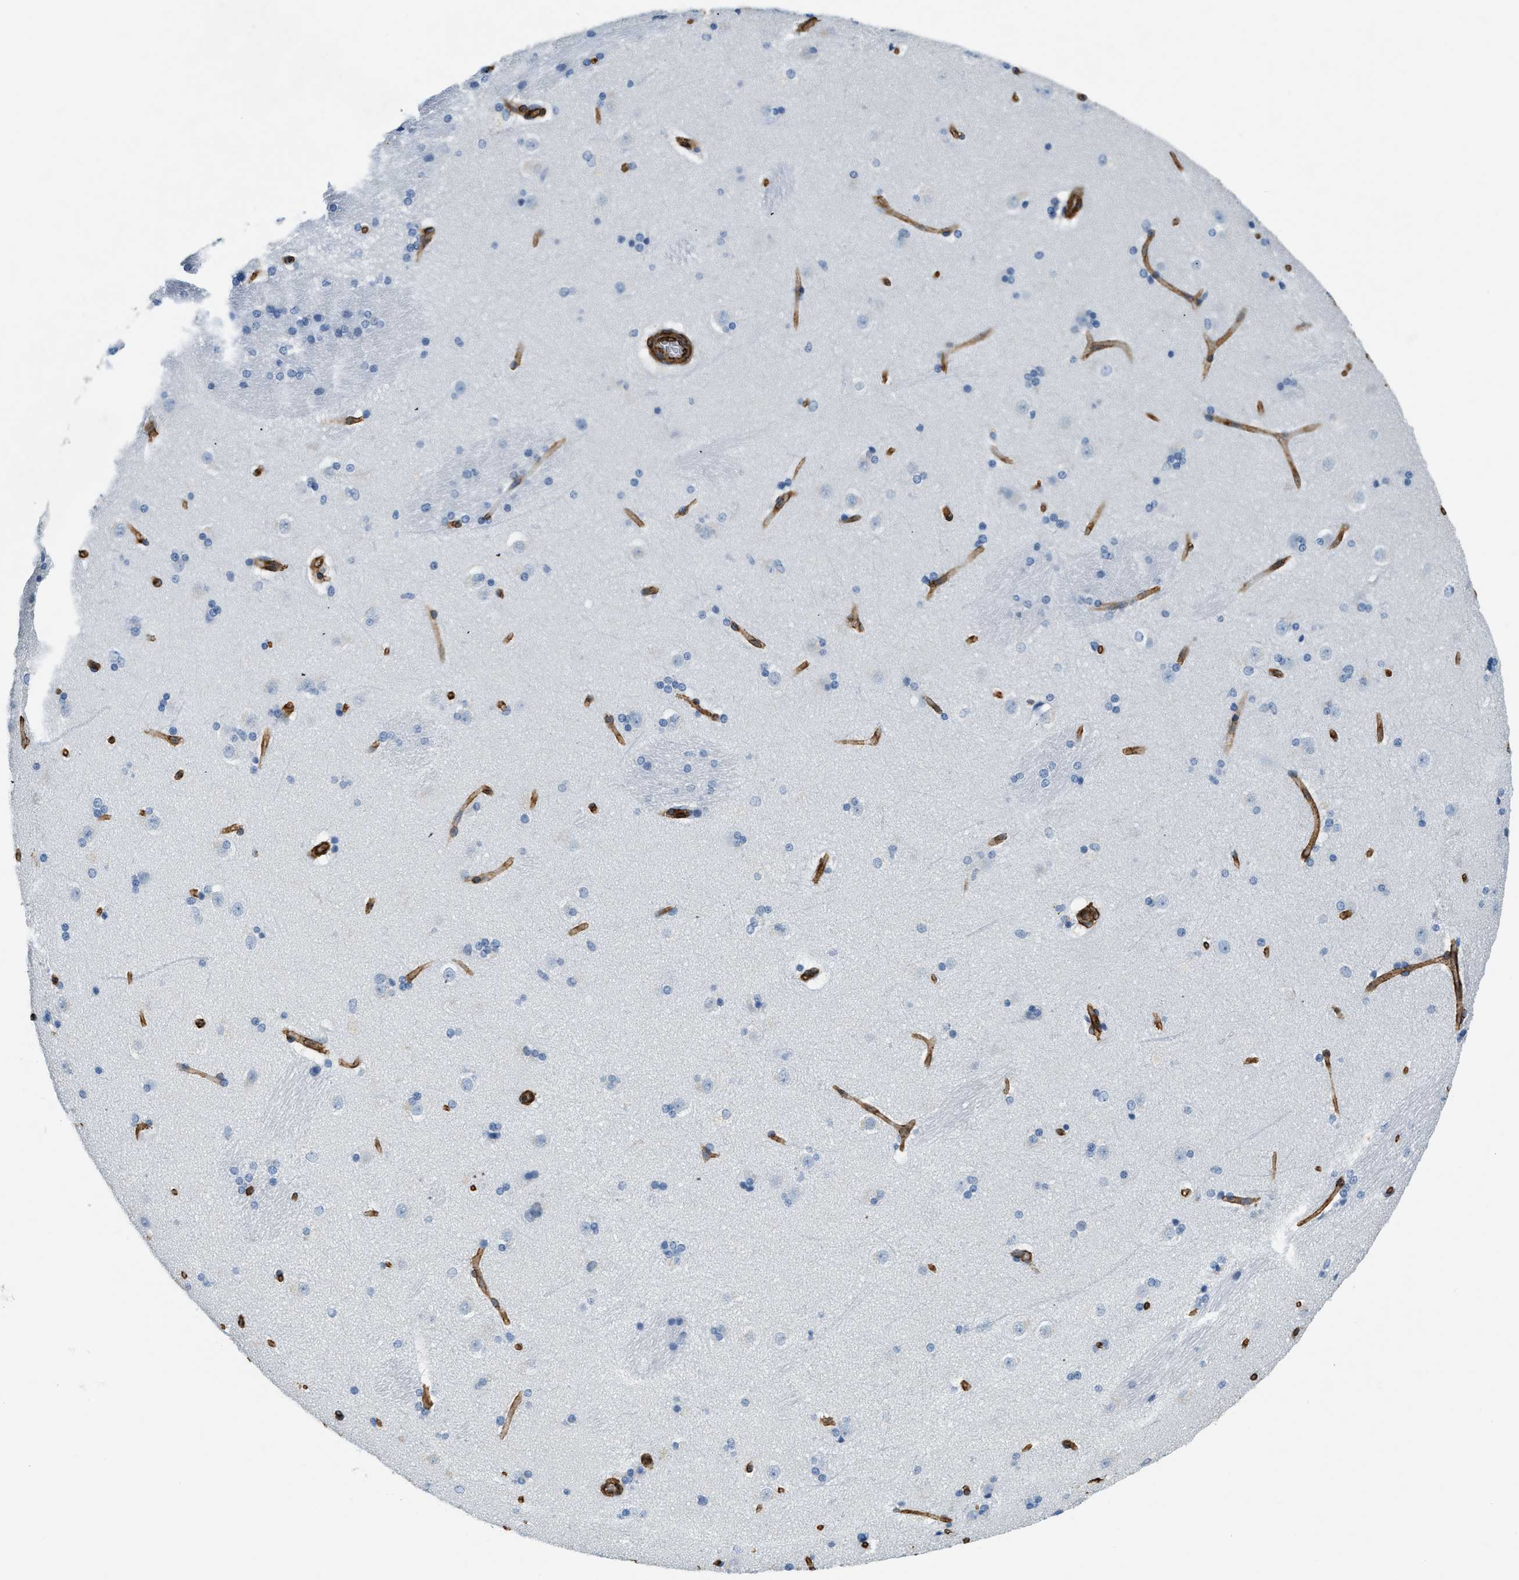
{"staining": {"intensity": "negative", "quantity": "none", "location": "none"}, "tissue": "caudate", "cell_type": "Glial cells", "image_type": "normal", "snomed": [{"axis": "morphology", "description": "Normal tissue, NOS"}, {"axis": "topography", "description": "Lateral ventricle wall"}], "caption": "The histopathology image shows no significant staining in glial cells of caudate.", "gene": "TMEM43", "patient": {"sex": "female", "age": 19}}